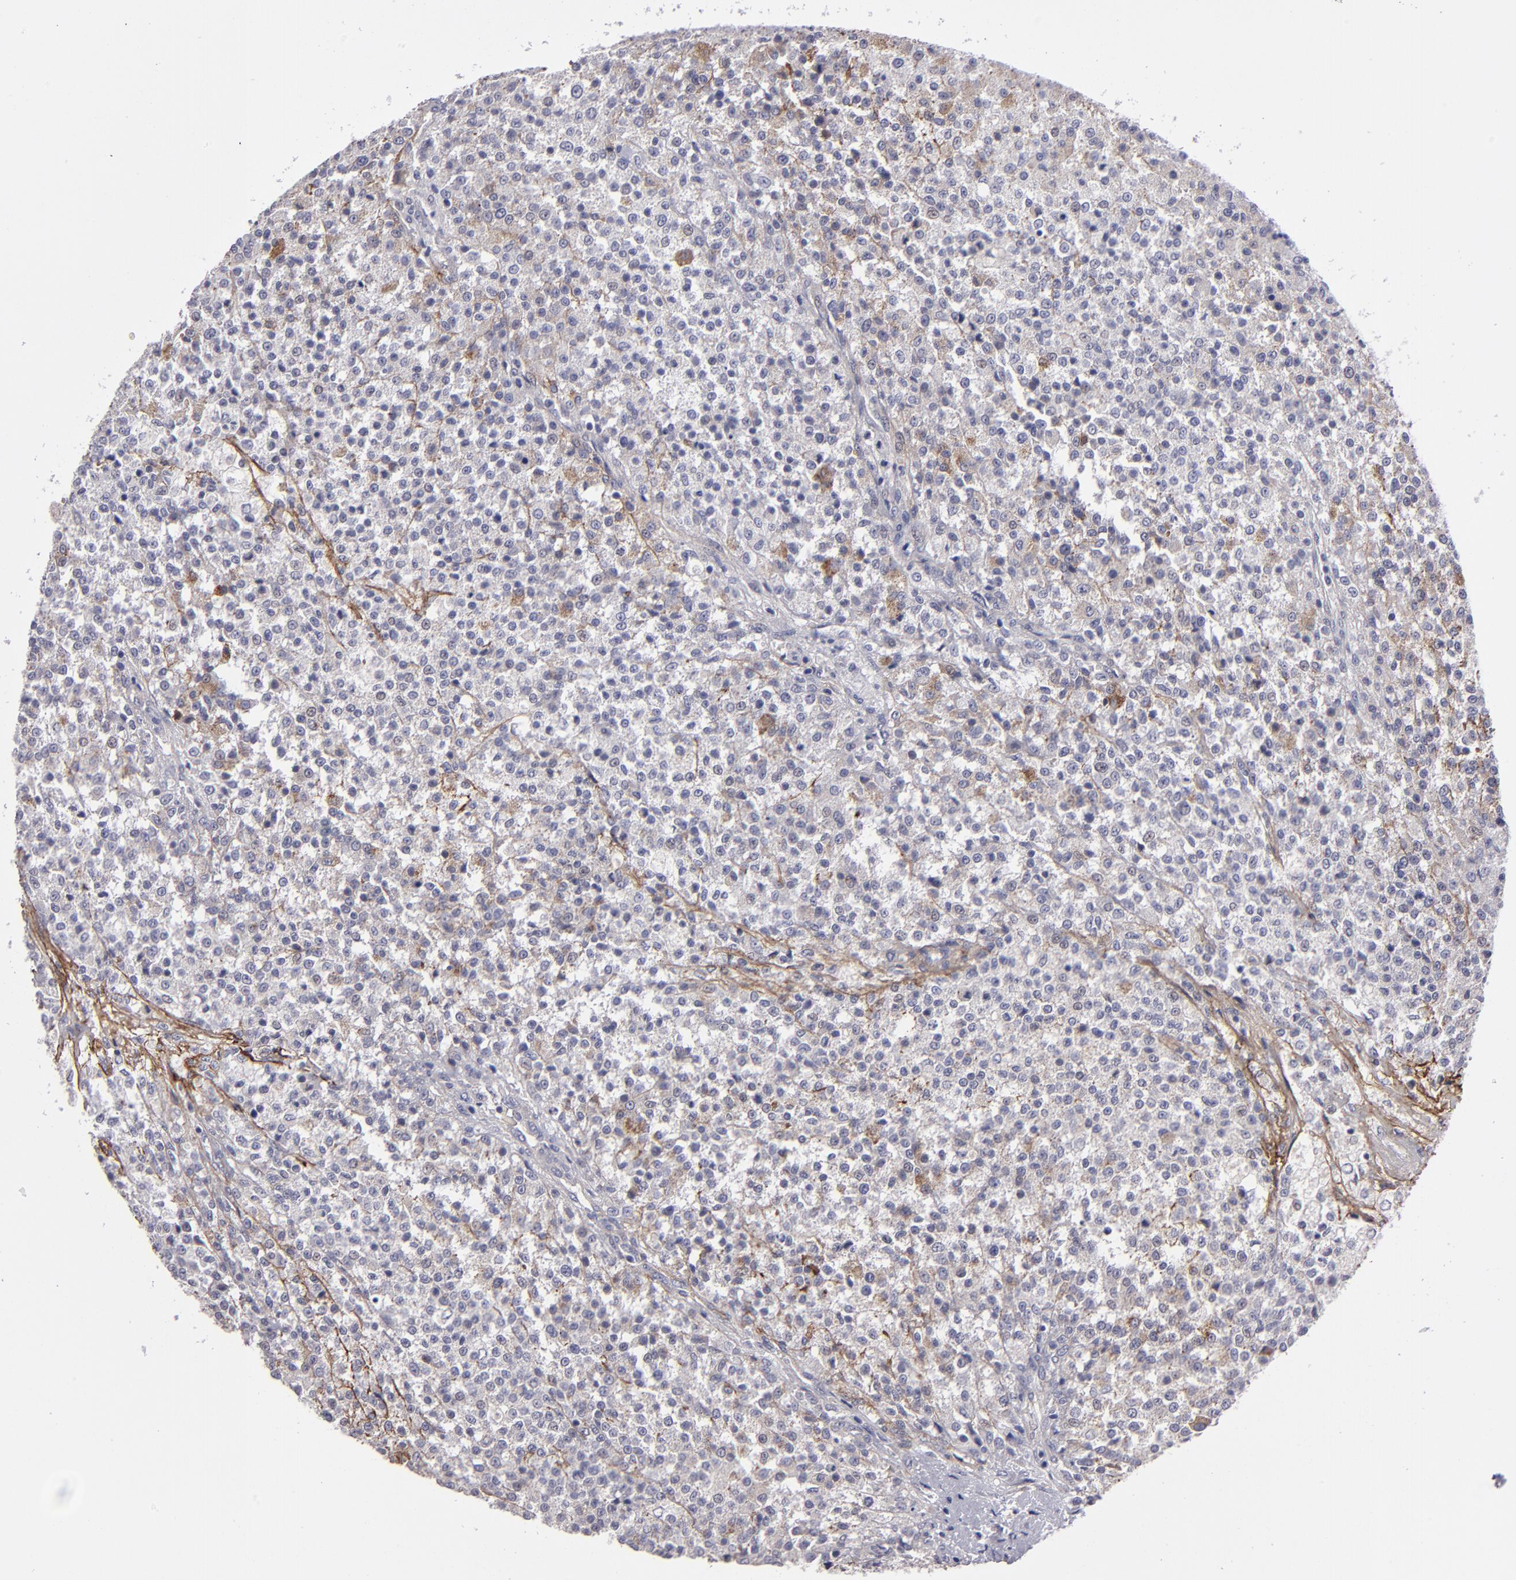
{"staining": {"intensity": "weak", "quantity": "<25%", "location": "cytoplasmic/membranous"}, "tissue": "testis cancer", "cell_type": "Tumor cells", "image_type": "cancer", "snomed": [{"axis": "morphology", "description": "Seminoma, NOS"}, {"axis": "topography", "description": "Testis"}], "caption": "Immunohistochemistry (IHC) histopathology image of human testis cancer (seminoma) stained for a protein (brown), which reveals no expression in tumor cells.", "gene": "ZNF175", "patient": {"sex": "male", "age": 59}}